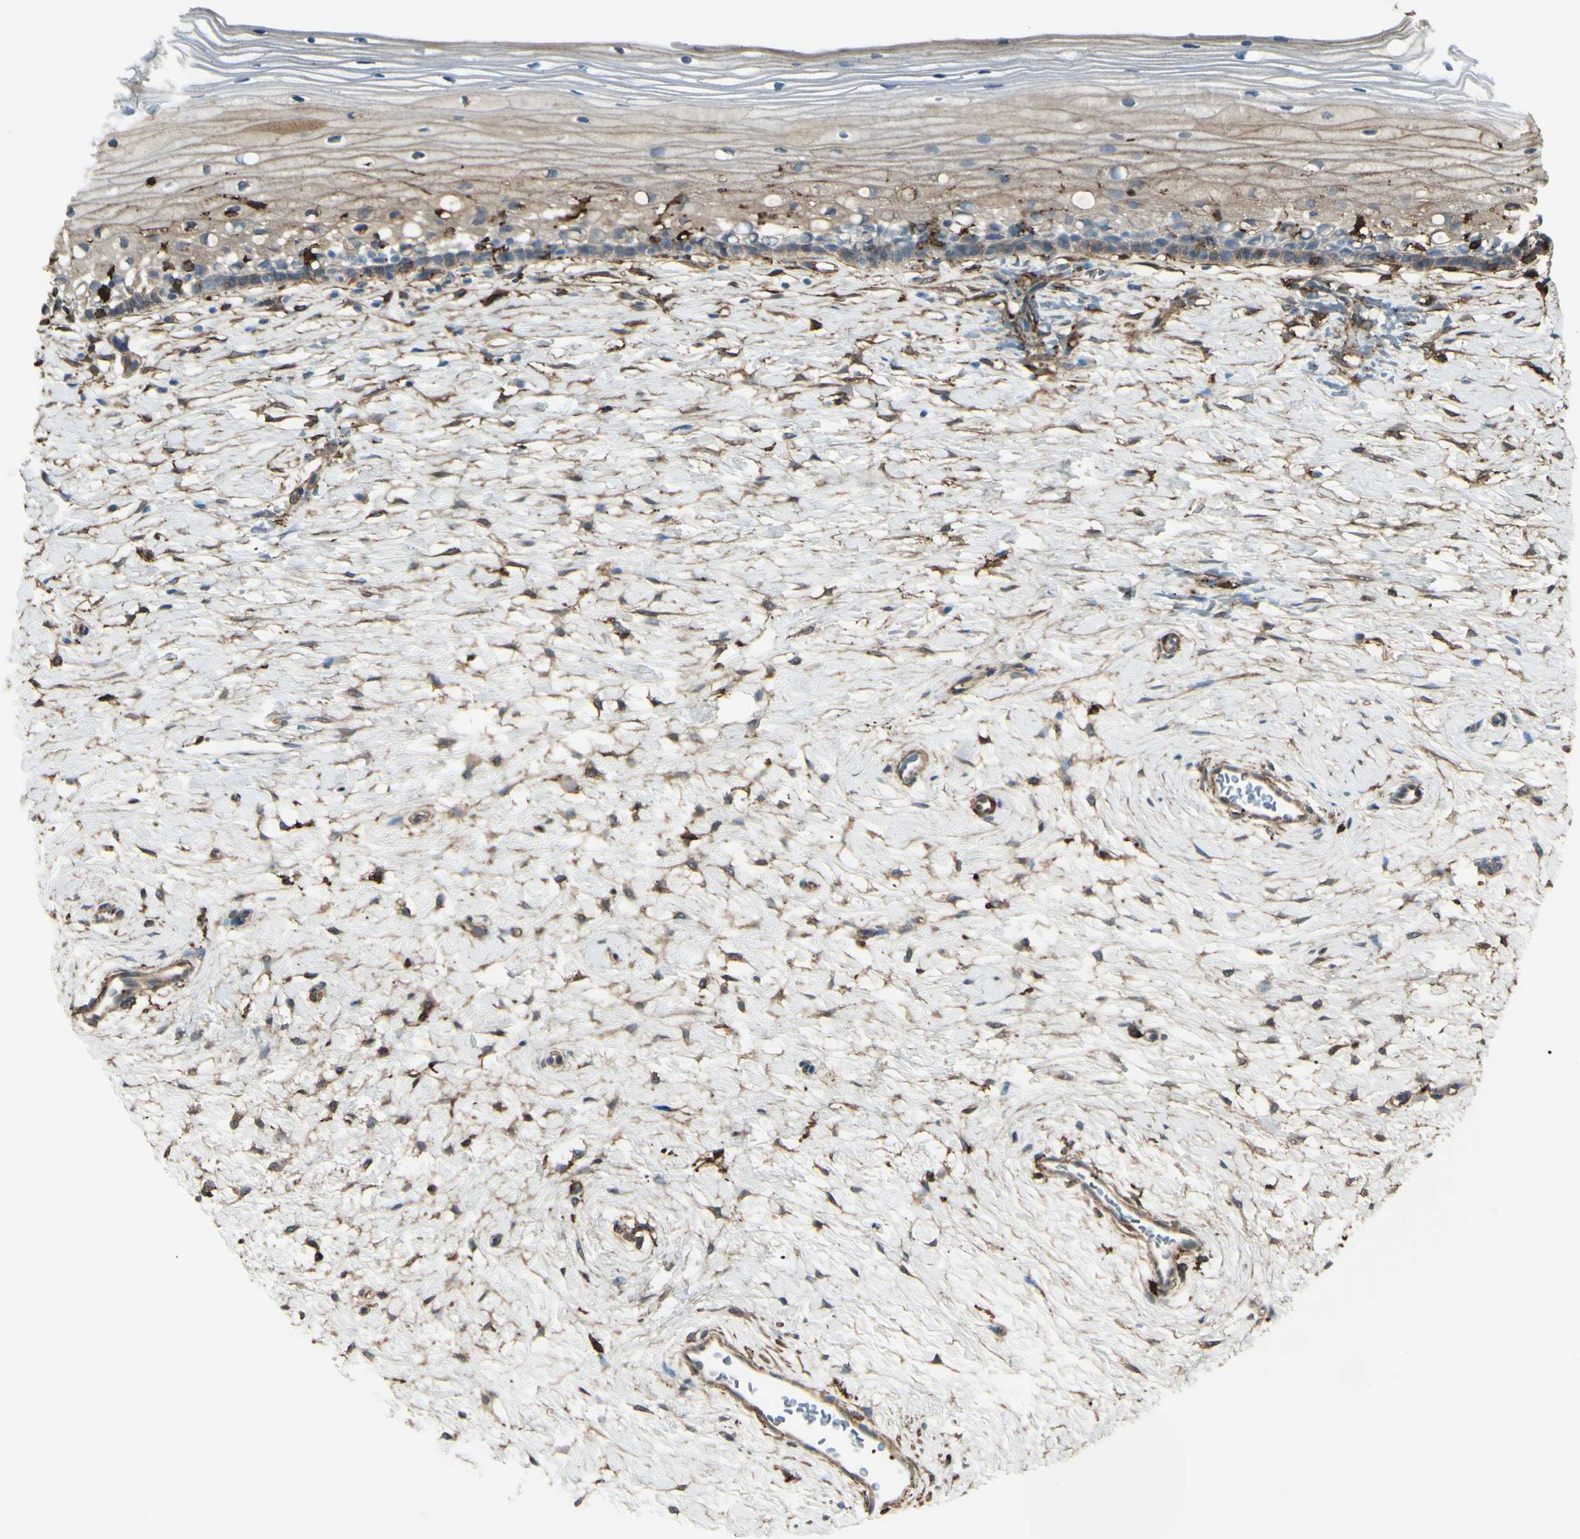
{"staining": {"intensity": "weak", "quantity": ">75%", "location": "cytoplasmic/membranous"}, "tissue": "cervix", "cell_type": "Glandular cells", "image_type": "normal", "snomed": [{"axis": "morphology", "description": "Normal tissue, NOS"}, {"axis": "topography", "description": "Cervix"}], "caption": "Cervix stained with DAB (3,3'-diaminobenzidine) immunohistochemistry exhibits low levels of weak cytoplasmic/membranous expression in about >75% of glandular cells.", "gene": "GSN", "patient": {"sex": "female", "age": 39}}